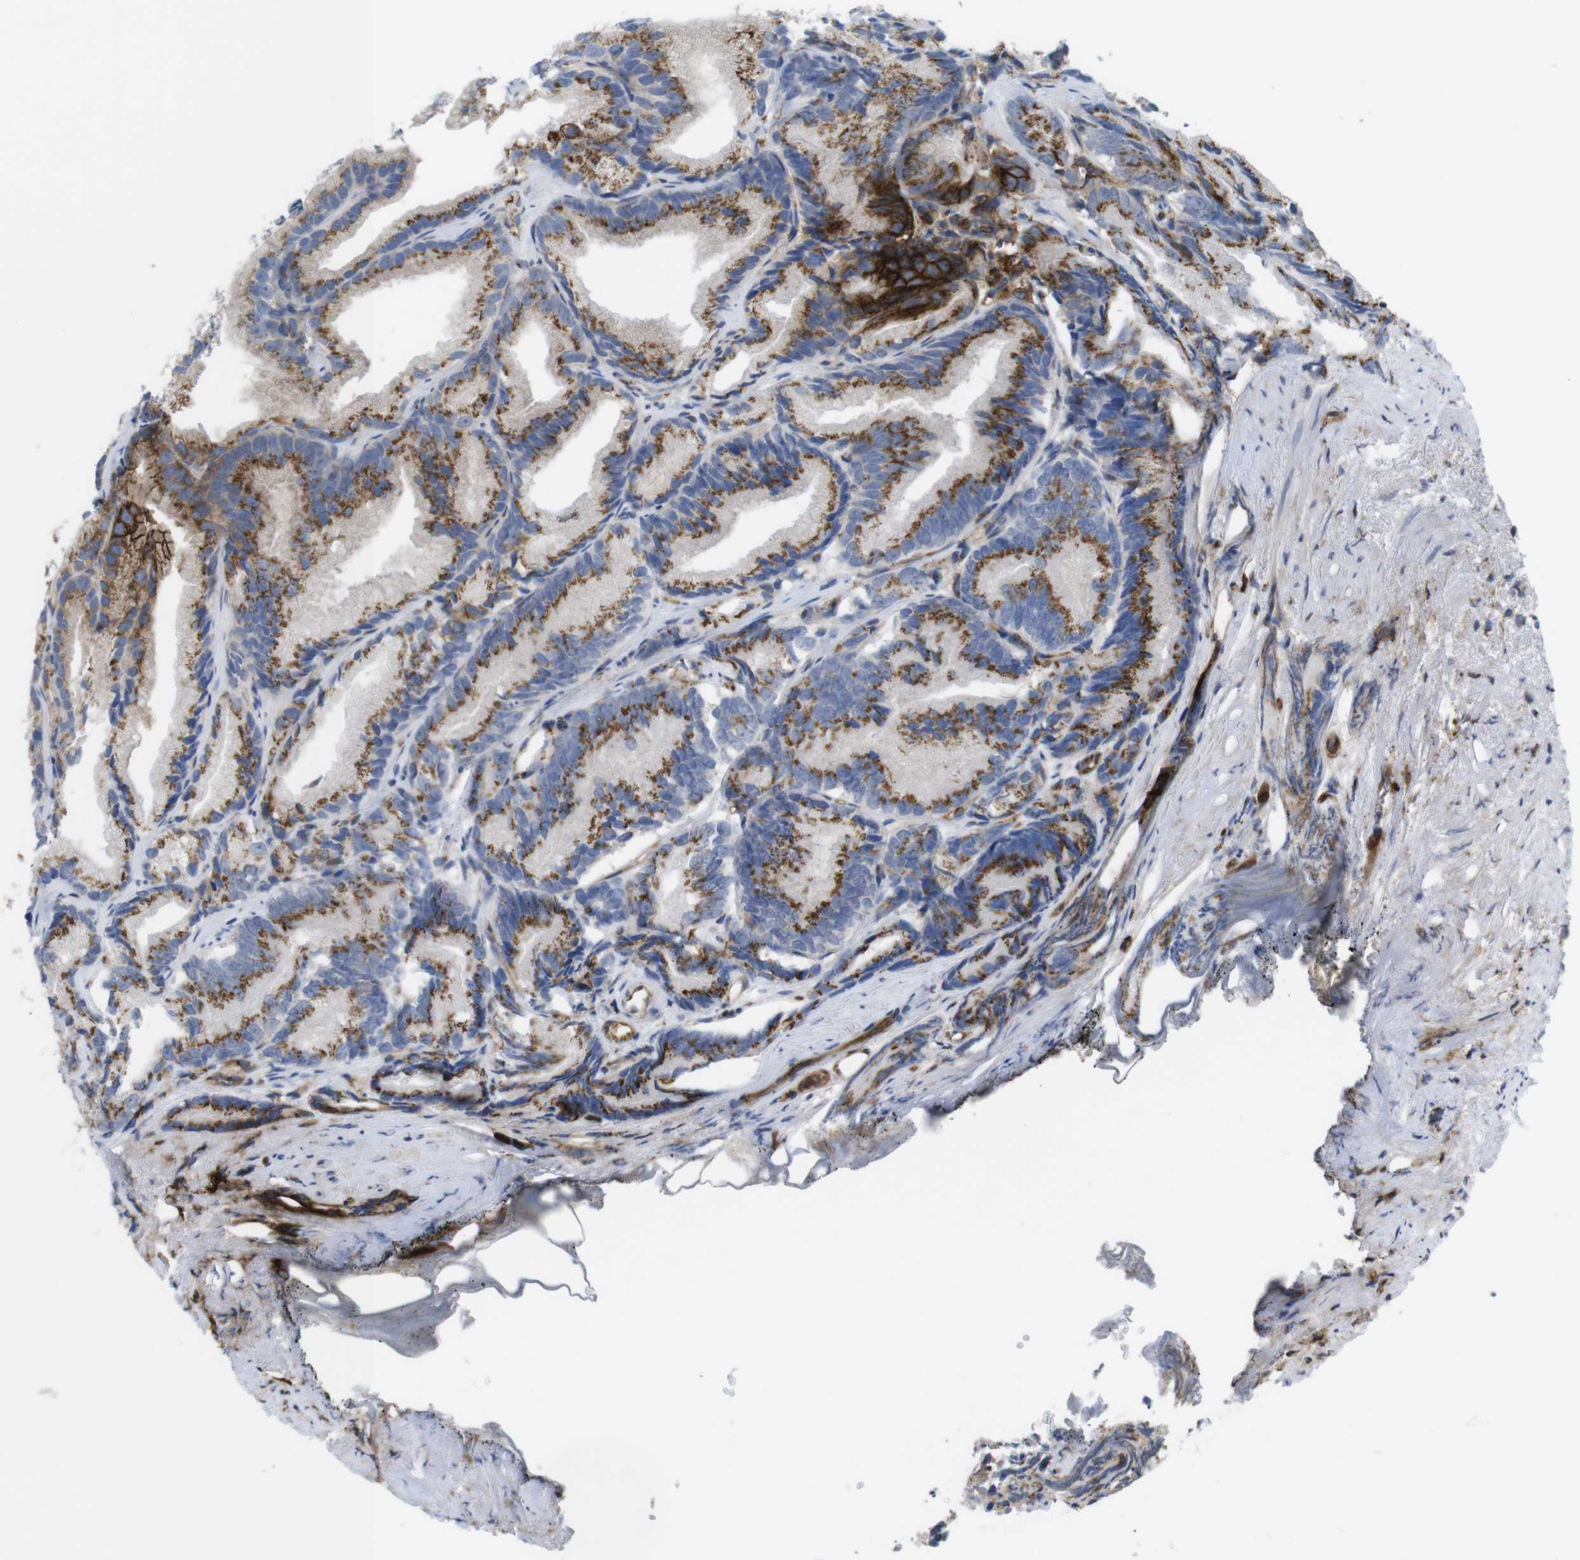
{"staining": {"intensity": "strong", "quantity": "25%-75%", "location": "cytoplasmic/membranous"}, "tissue": "prostate cancer", "cell_type": "Tumor cells", "image_type": "cancer", "snomed": [{"axis": "morphology", "description": "Adenocarcinoma, Low grade"}, {"axis": "topography", "description": "Prostate"}], "caption": "Strong cytoplasmic/membranous protein staining is seen in about 25%-75% of tumor cells in prostate cancer (adenocarcinoma (low-grade)).", "gene": "CCR6", "patient": {"sex": "male", "age": 89}}